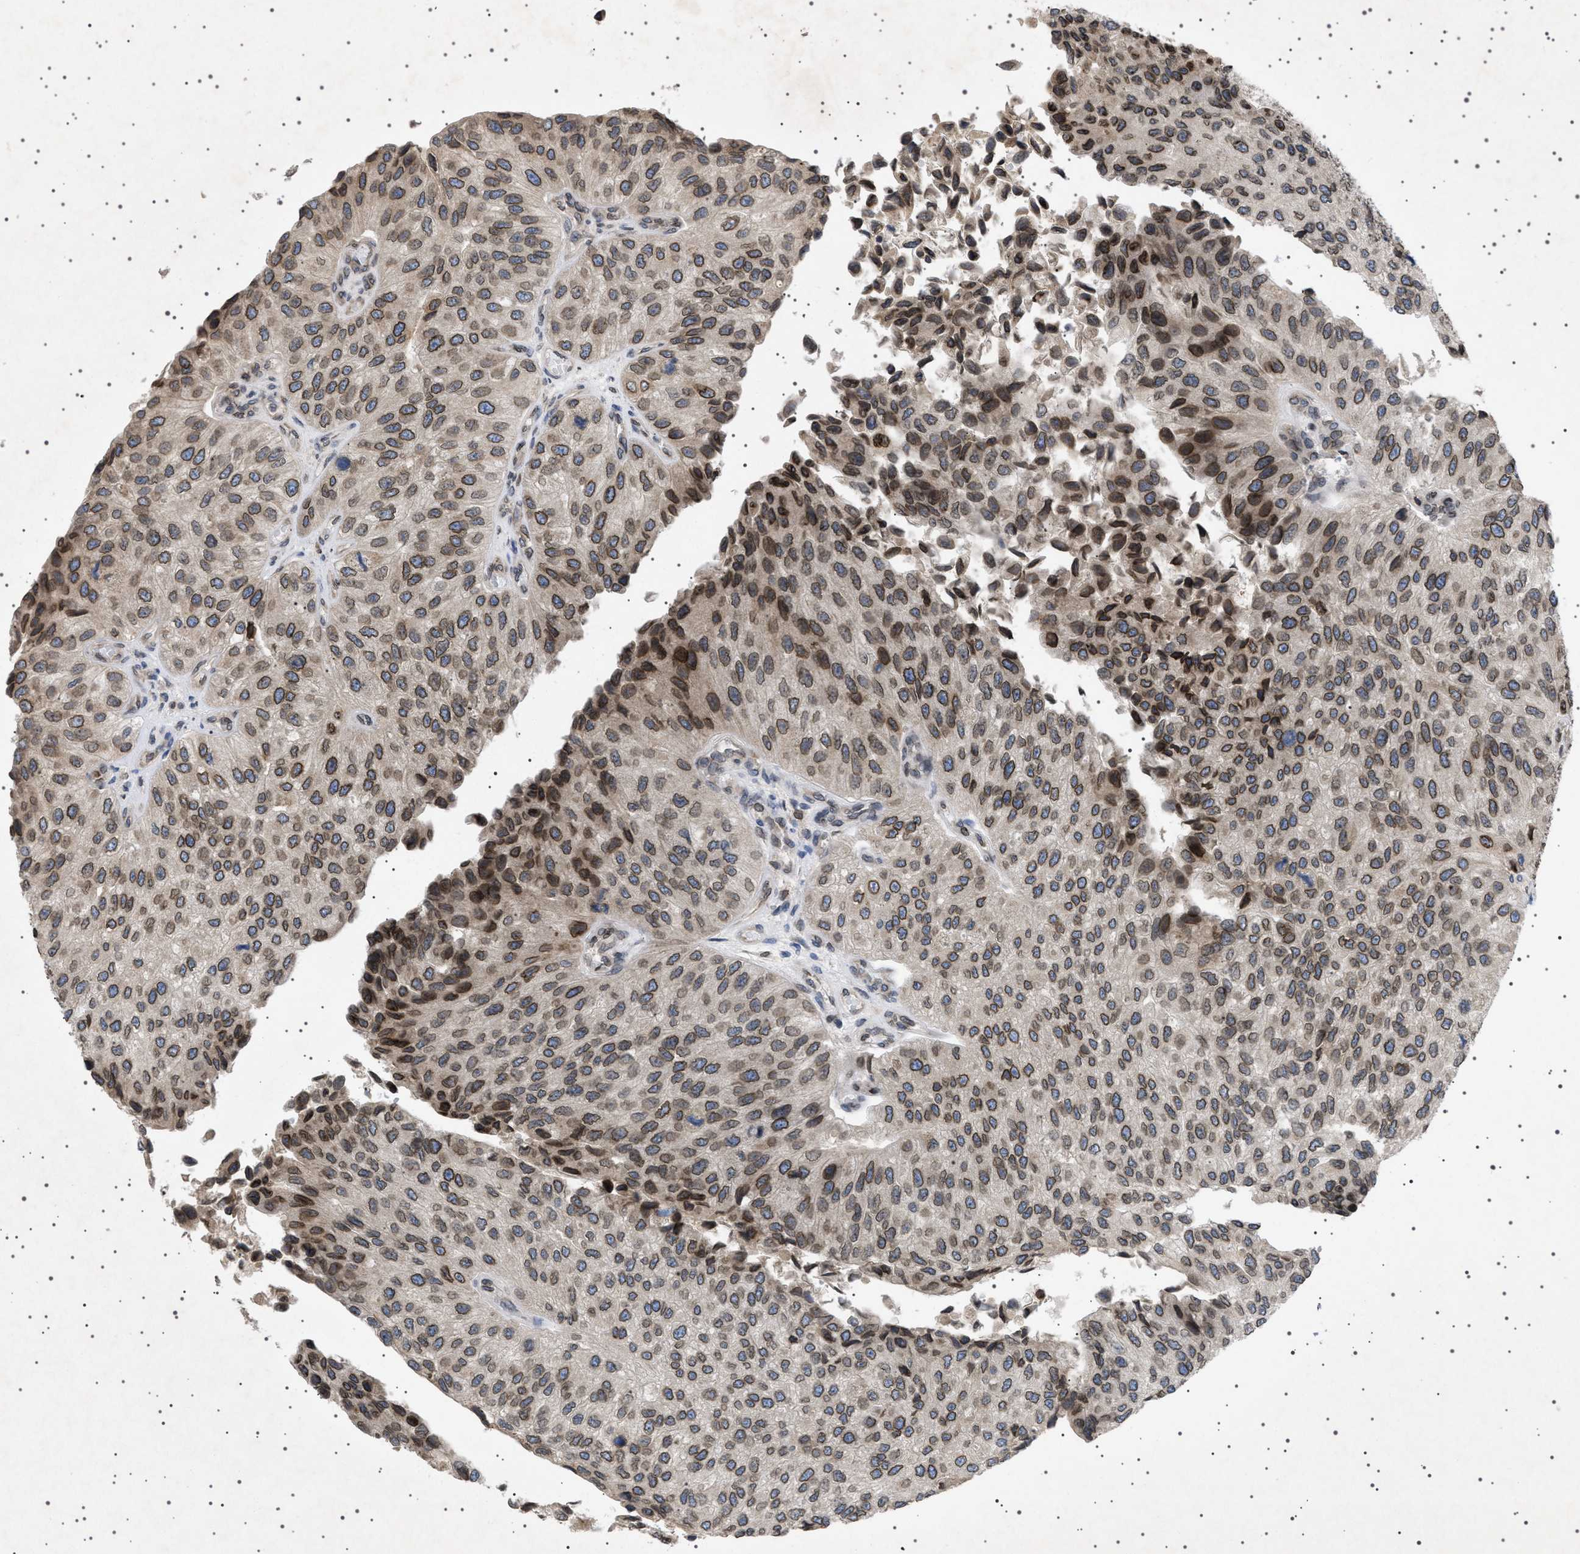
{"staining": {"intensity": "strong", "quantity": ">75%", "location": "cytoplasmic/membranous,nuclear"}, "tissue": "urothelial cancer", "cell_type": "Tumor cells", "image_type": "cancer", "snomed": [{"axis": "morphology", "description": "Urothelial carcinoma, High grade"}, {"axis": "topography", "description": "Kidney"}, {"axis": "topography", "description": "Urinary bladder"}], "caption": "This image demonstrates IHC staining of urothelial cancer, with high strong cytoplasmic/membranous and nuclear expression in approximately >75% of tumor cells.", "gene": "NUP93", "patient": {"sex": "male", "age": 77}}